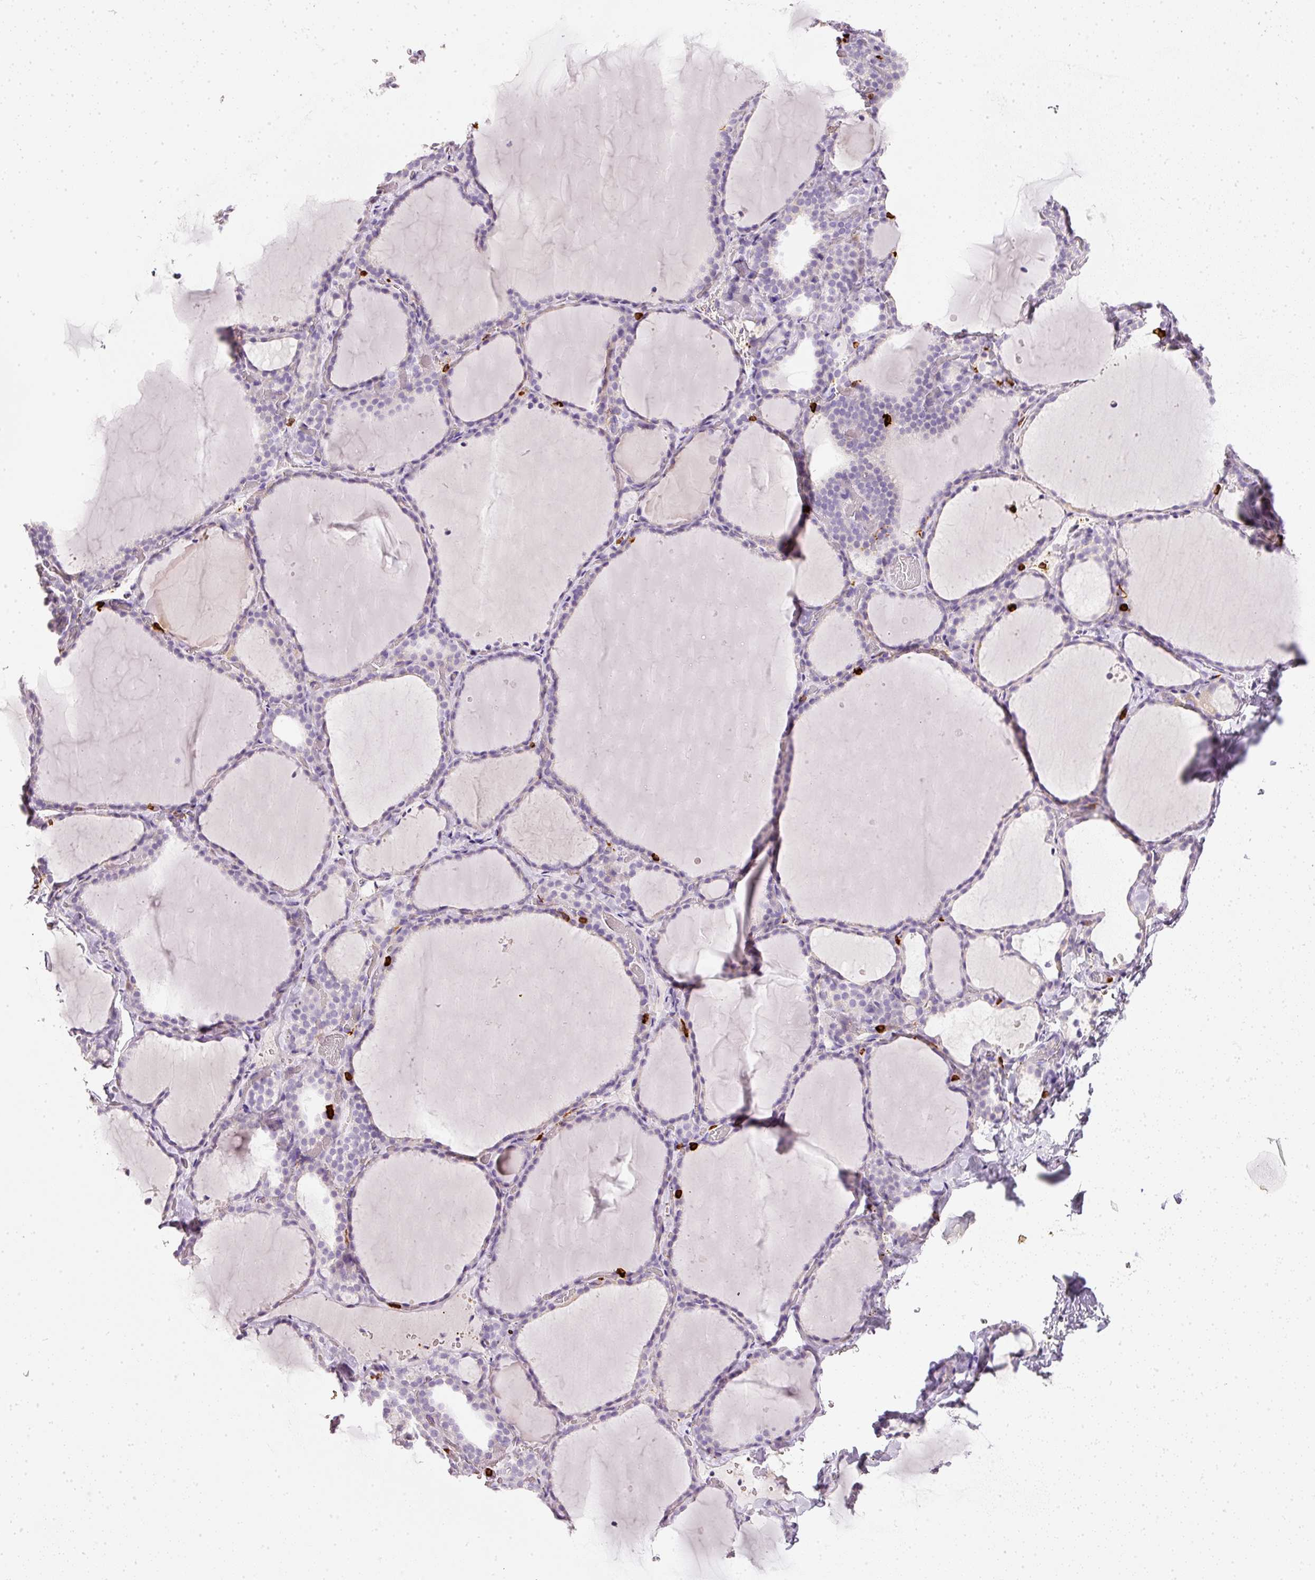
{"staining": {"intensity": "negative", "quantity": "none", "location": "none"}, "tissue": "thyroid gland", "cell_type": "Glandular cells", "image_type": "normal", "snomed": [{"axis": "morphology", "description": "Normal tissue, NOS"}, {"axis": "topography", "description": "Thyroid gland"}], "caption": "This is a histopathology image of IHC staining of normal thyroid gland, which shows no staining in glandular cells. (DAB immunohistochemistry visualized using brightfield microscopy, high magnification).", "gene": "EVL", "patient": {"sex": "female", "age": 22}}